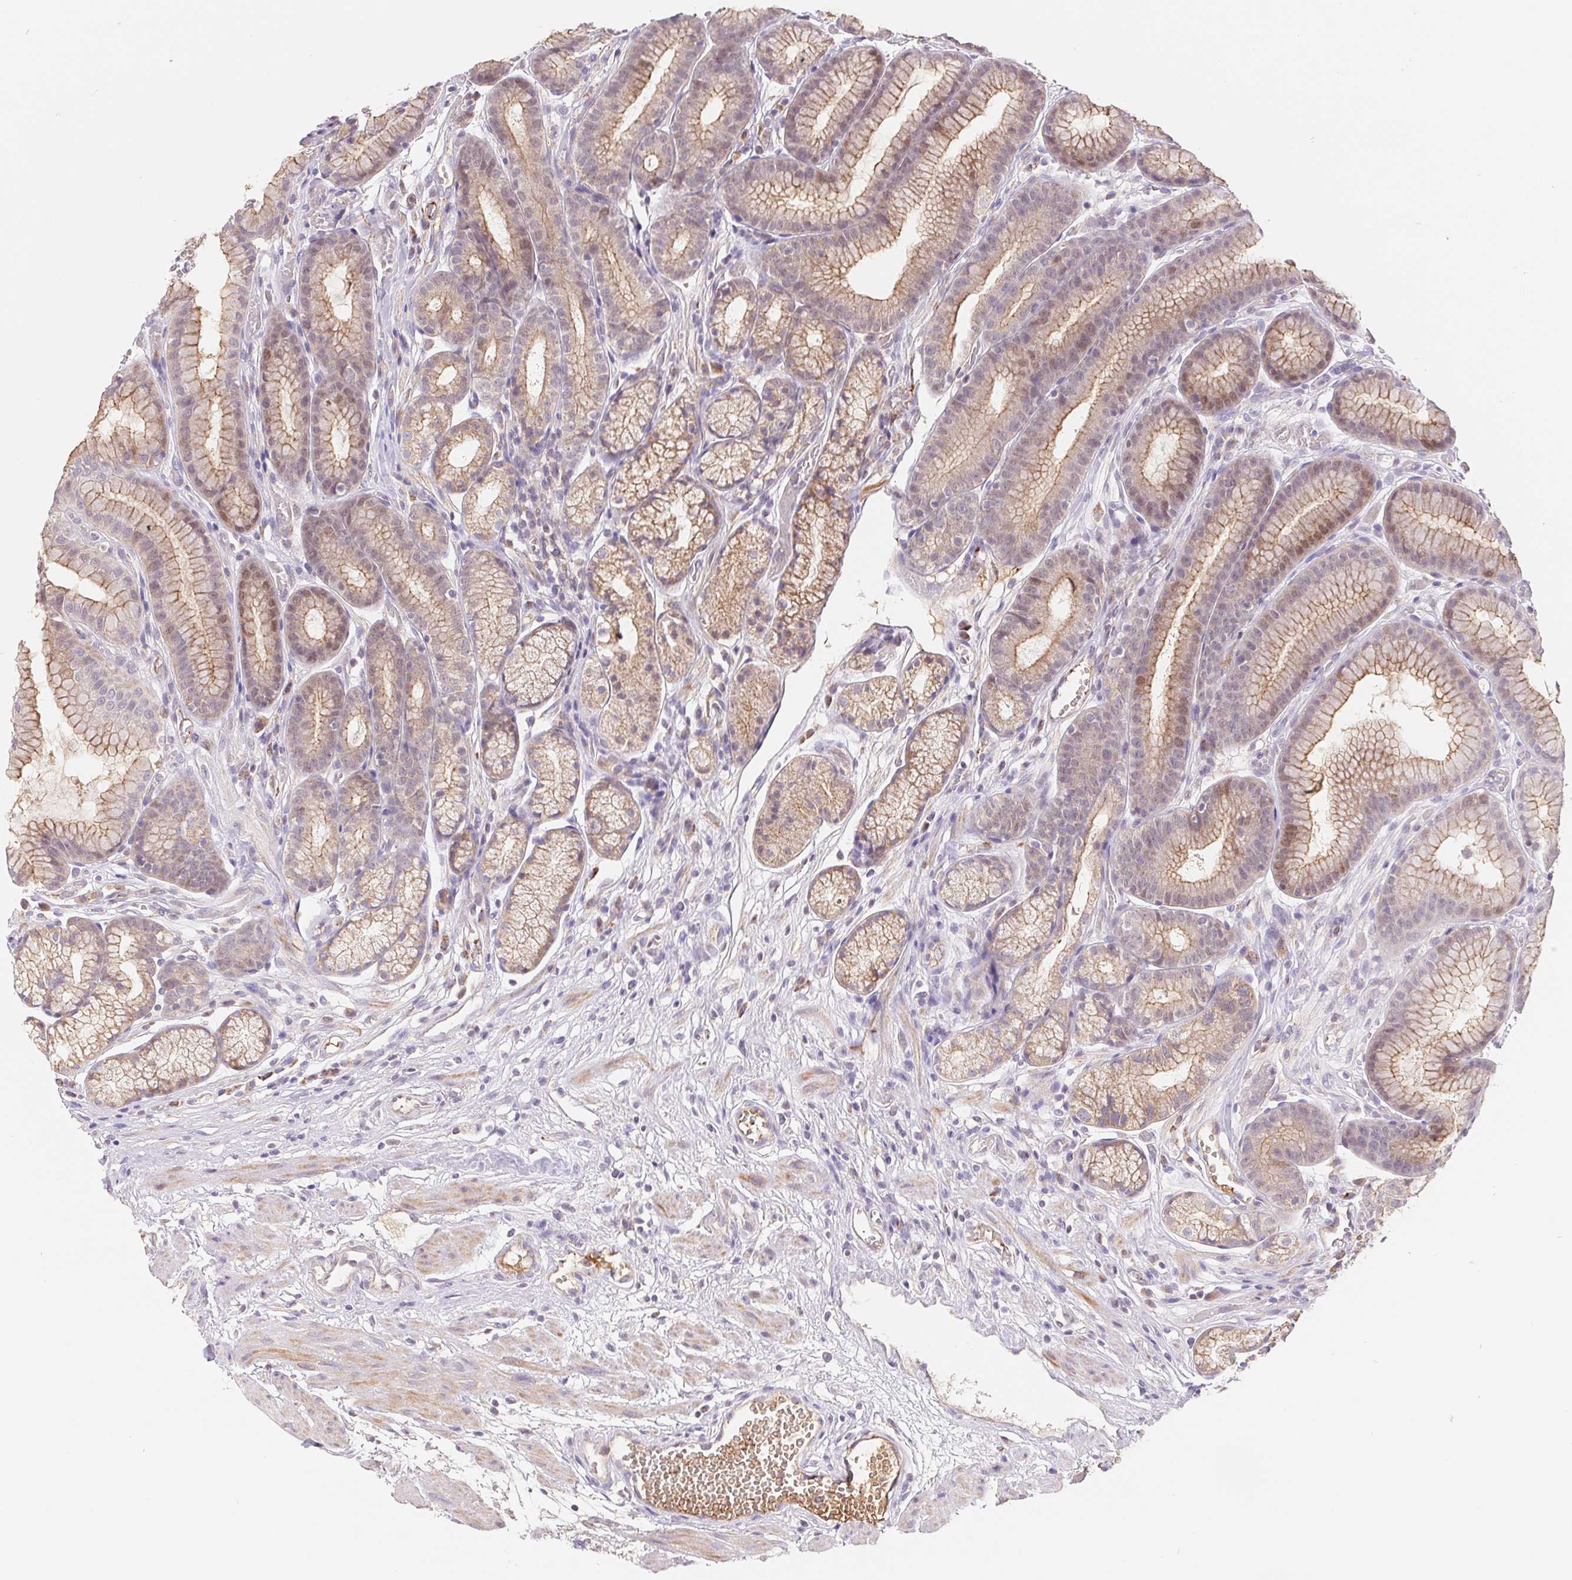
{"staining": {"intensity": "moderate", "quantity": "25%-75%", "location": "cytoplasmic/membranous"}, "tissue": "stomach", "cell_type": "Glandular cells", "image_type": "normal", "snomed": [{"axis": "morphology", "description": "Normal tissue, NOS"}, {"axis": "topography", "description": "Smooth muscle"}, {"axis": "topography", "description": "Stomach"}], "caption": "Unremarkable stomach displays moderate cytoplasmic/membranous positivity in approximately 25%-75% of glandular cells, visualized by immunohistochemistry. The protein is stained brown, and the nuclei are stained in blue (DAB (3,3'-diaminobenzidine) IHC with brightfield microscopy, high magnification).", "gene": "EMC6", "patient": {"sex": "male", "age": 70}}